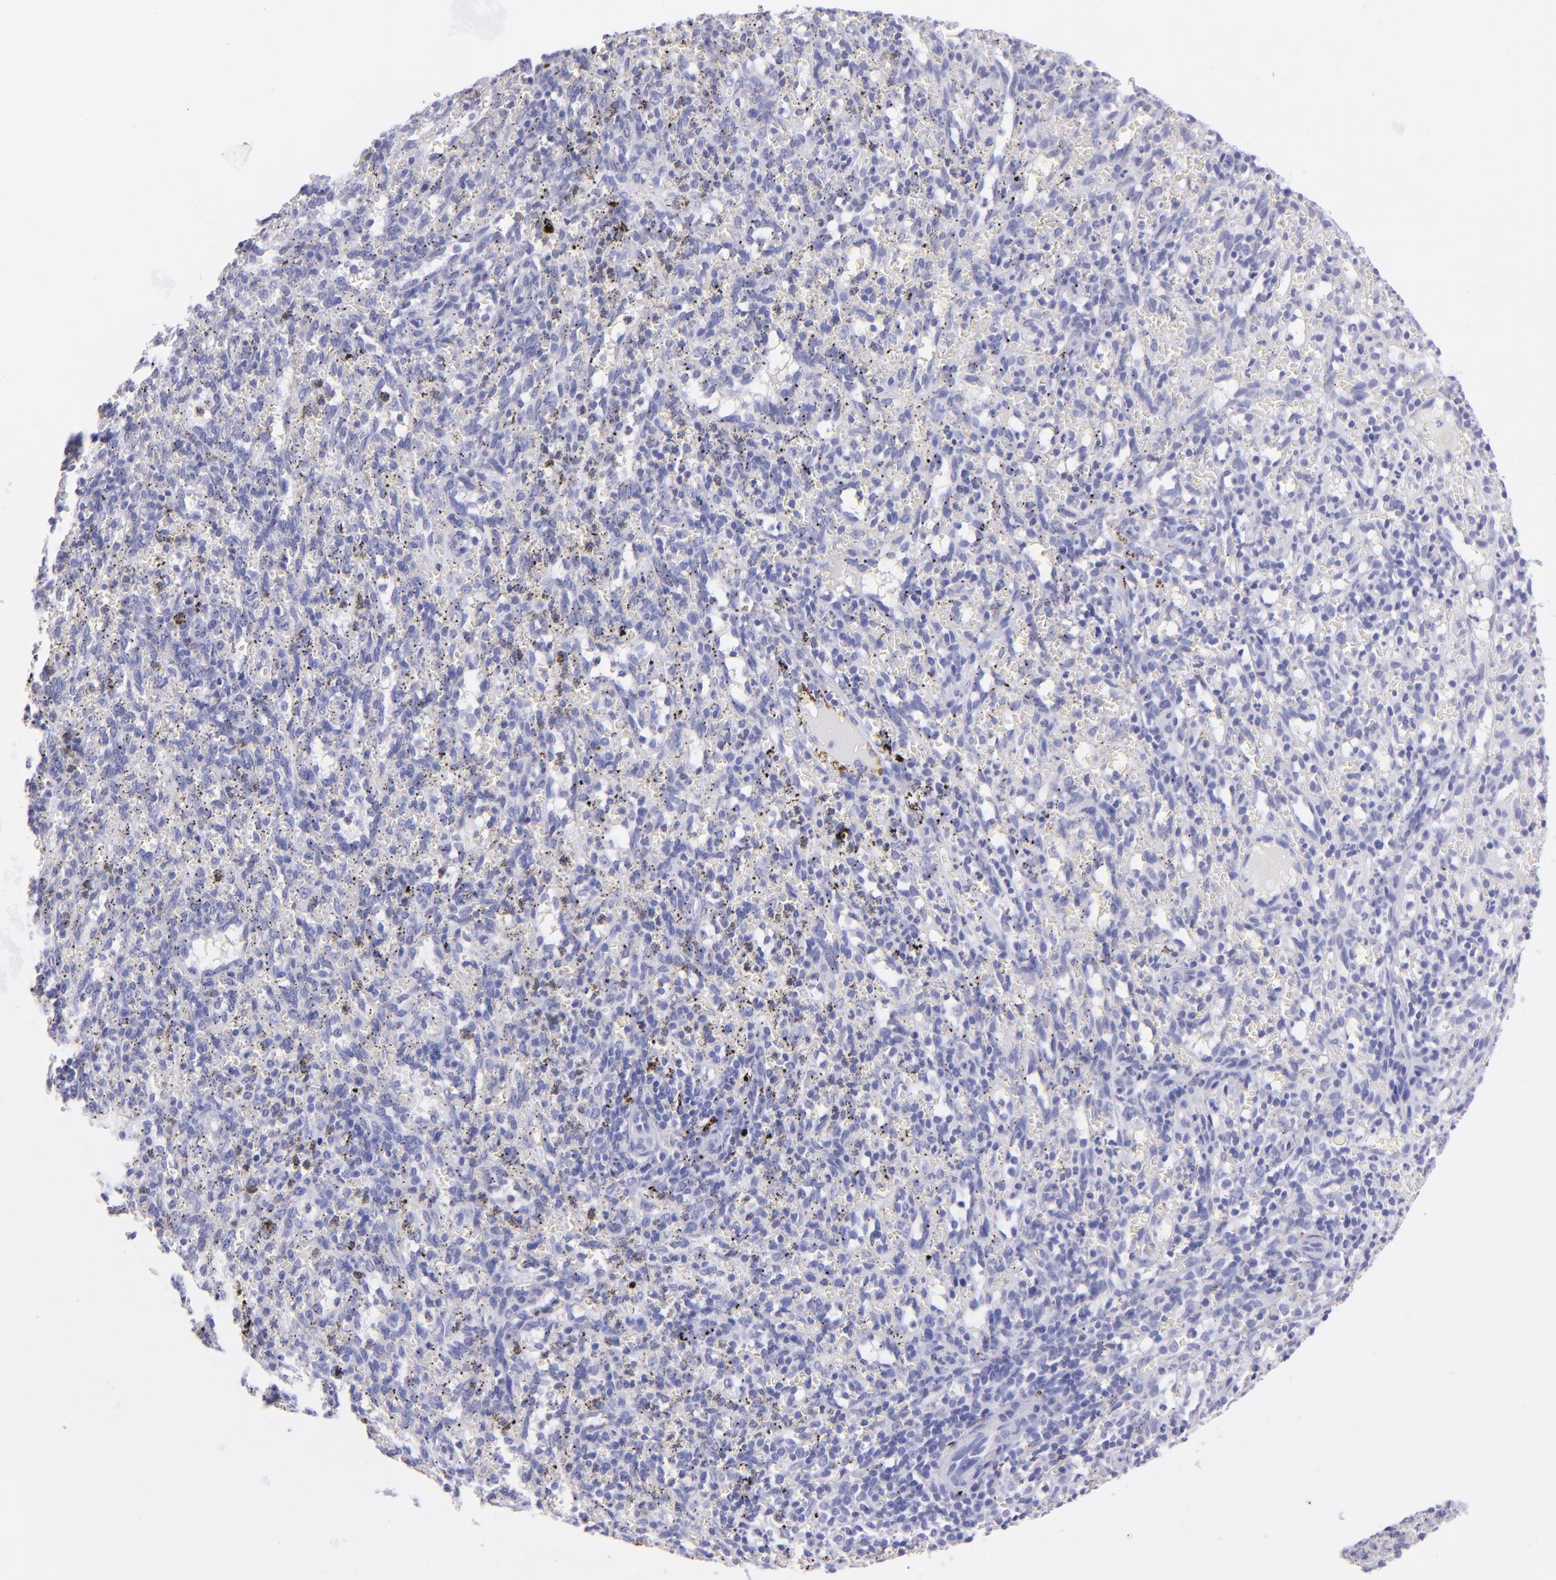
{"staining": {"intensity": "negative", "quantity": "none", "location": "none"}, "tissue": "spleen", "cell_type": "Cells in red pulp", "image_type": "normal", "snomed": [{"axis": "morphology", "description": "Normal tissue, NOS"}, {"axis": "topography", "description": "Spleen"}], "caption": "DAB (3,3'-diaminobenzidine) immunohistochemical staining of benign spleen shows no significant expression in cells in red pulp.", "gene": "UCHL1", "patient": {"sex": "female", "age": 10}}